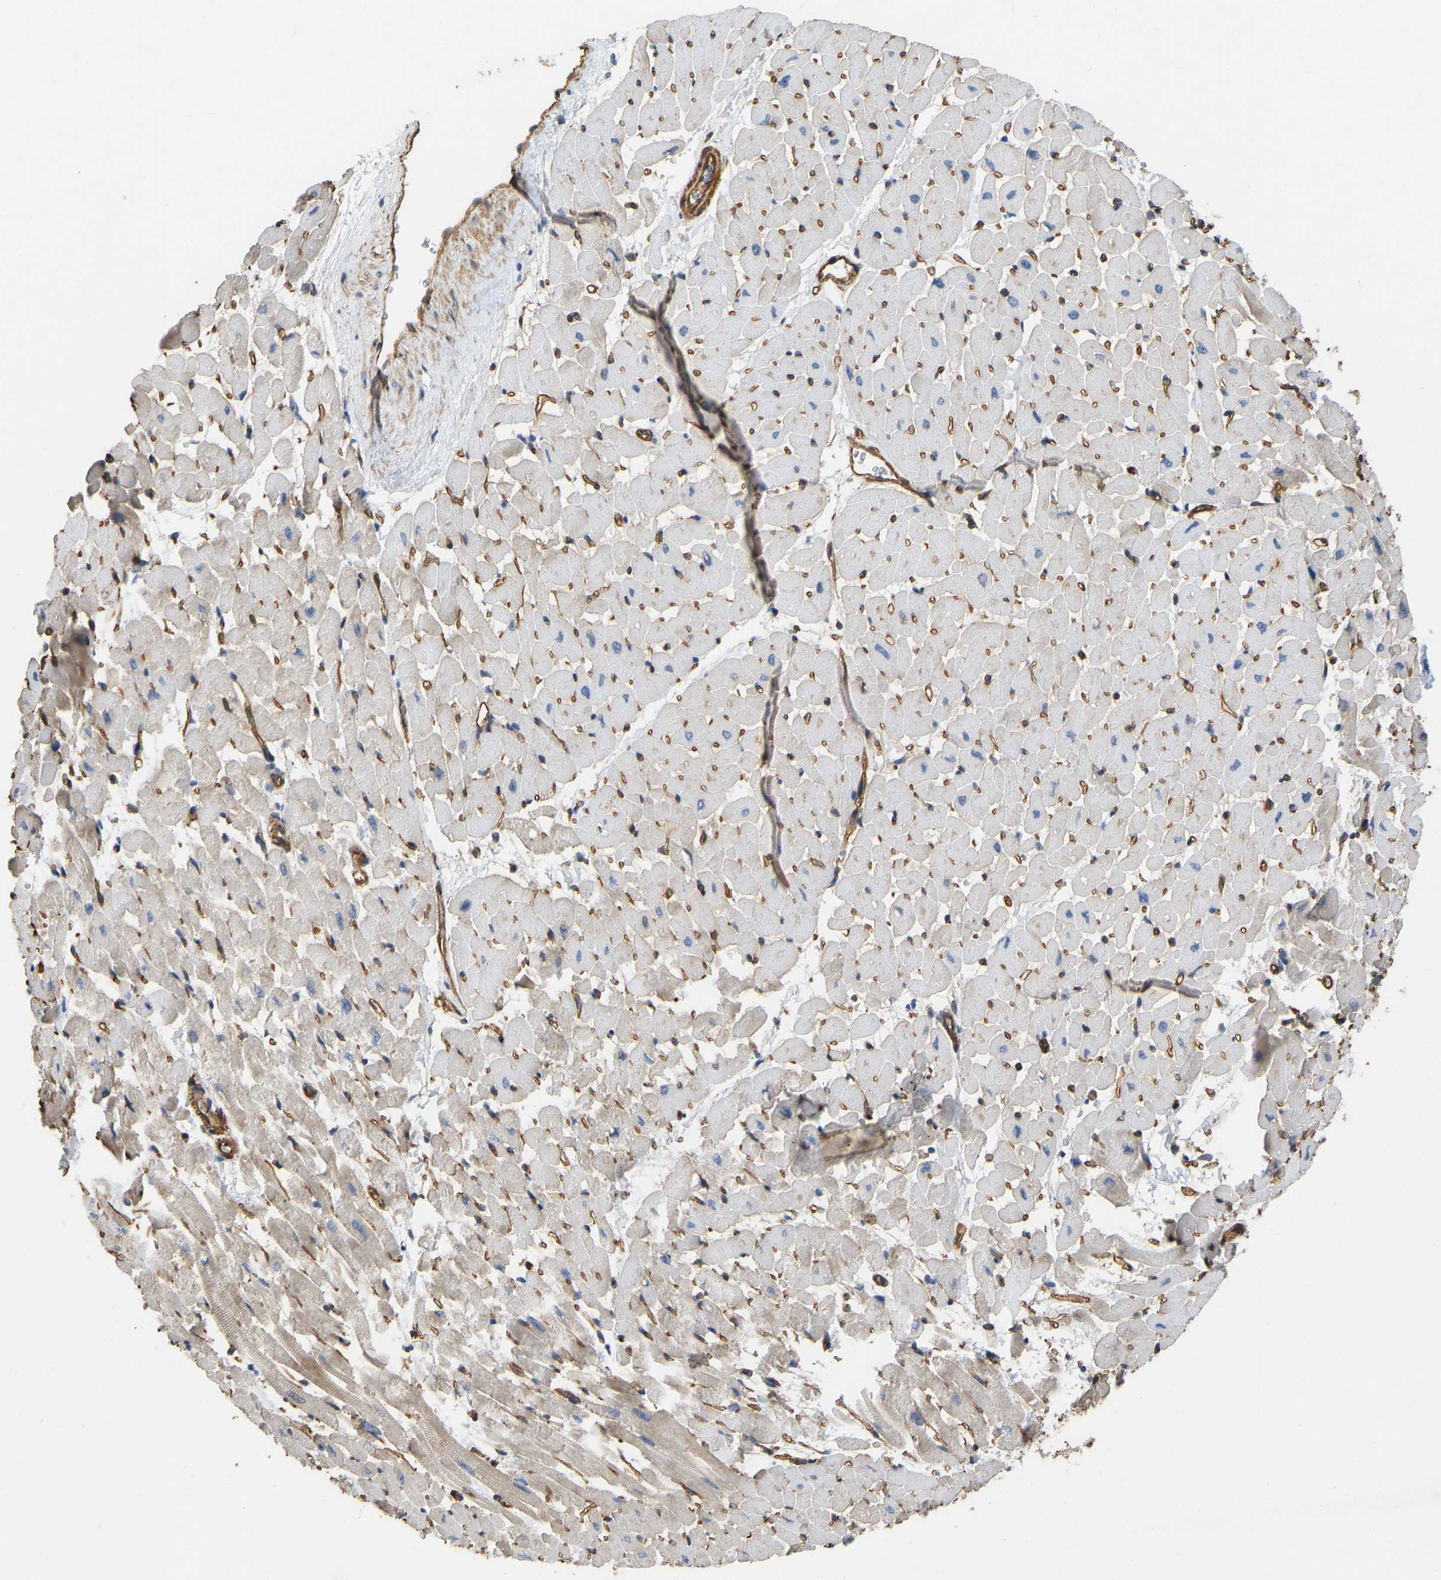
{"staining": {"intensity": "weak", "quantity": "<25%", "location": "cytoplasmic/membranous"}, "tissue": "heart muscle", "cell_type": "Cardiomyocytes", "image_type": "normal", "snomed": [{"axis": "morphology", "description": "Normal tissue, NOS"}, {"axis": "topography", "description": "Heart"}], "caption": "DAB (3,3'-diaminobenzidine) immunohistochemical staining of benign heart muscle demonstrates no significant positivity in cardiomyocytes. Nuclei are stained in blue.", "gene": "ELMO2", "patient": {"sex": "male", "age": 45}}